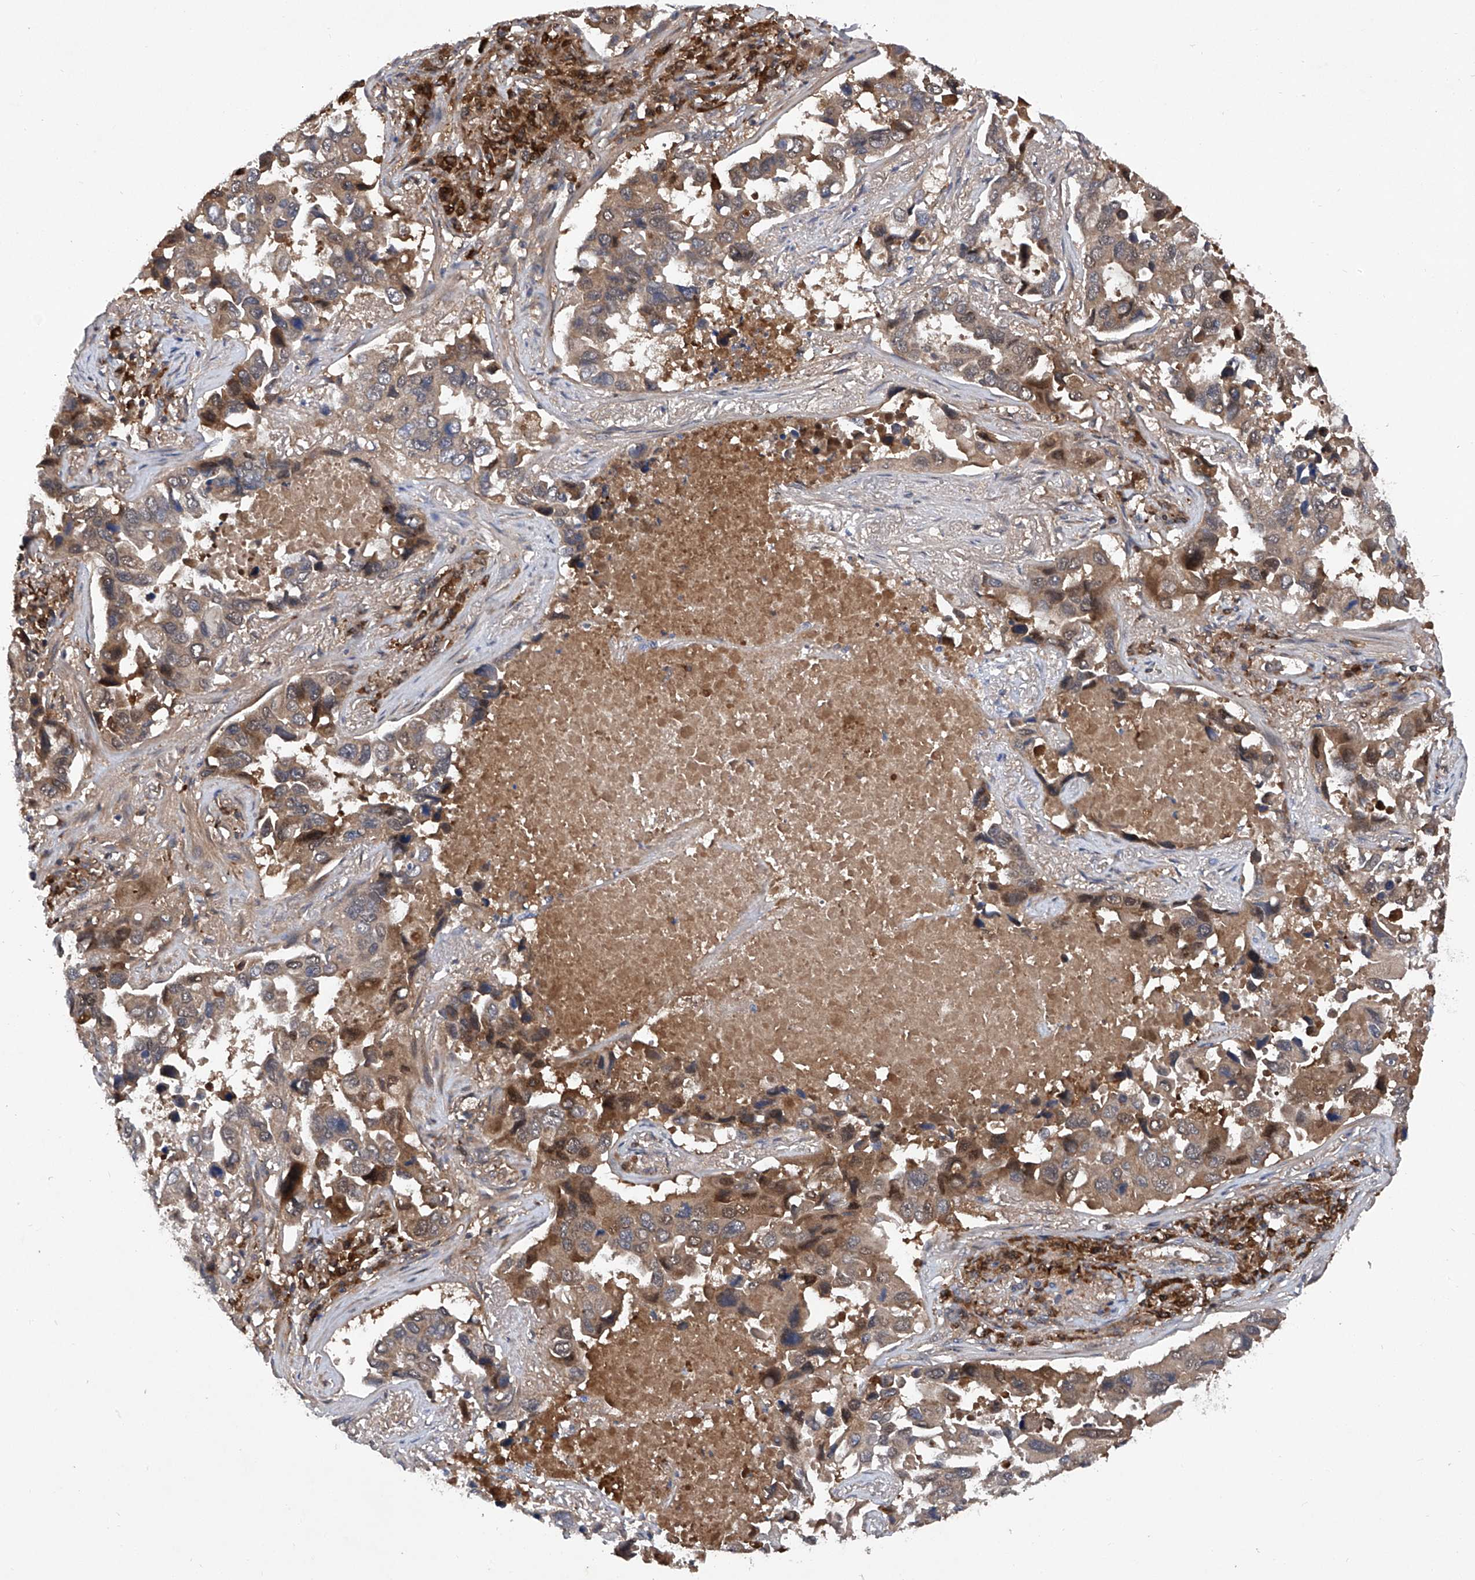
{"staining": {"intensity": "moderate", "quantity": "25%-75%", "location": "cytoplasmic/membranous"}, "tissue": "lung cancer", "cell_type": "Tumor cells", "image_type": "cancer", "snomed": [{"axis": "morphology", "description": "Adenocarcinoma, NOS"}, {"axis": "topography", "description": "Lung"}], "caption": "This image reveals lung cancer (adenocarcinoma) stained with immunohistochemistry (IHC) to label a protein in brown. The cytoplasmic/membranous of tumor cells show moderate positivity for the protein. Nuclei are counter-stained blue.", "gene": "ASCC3", "patient": {"sex": "male", "age": 64}}